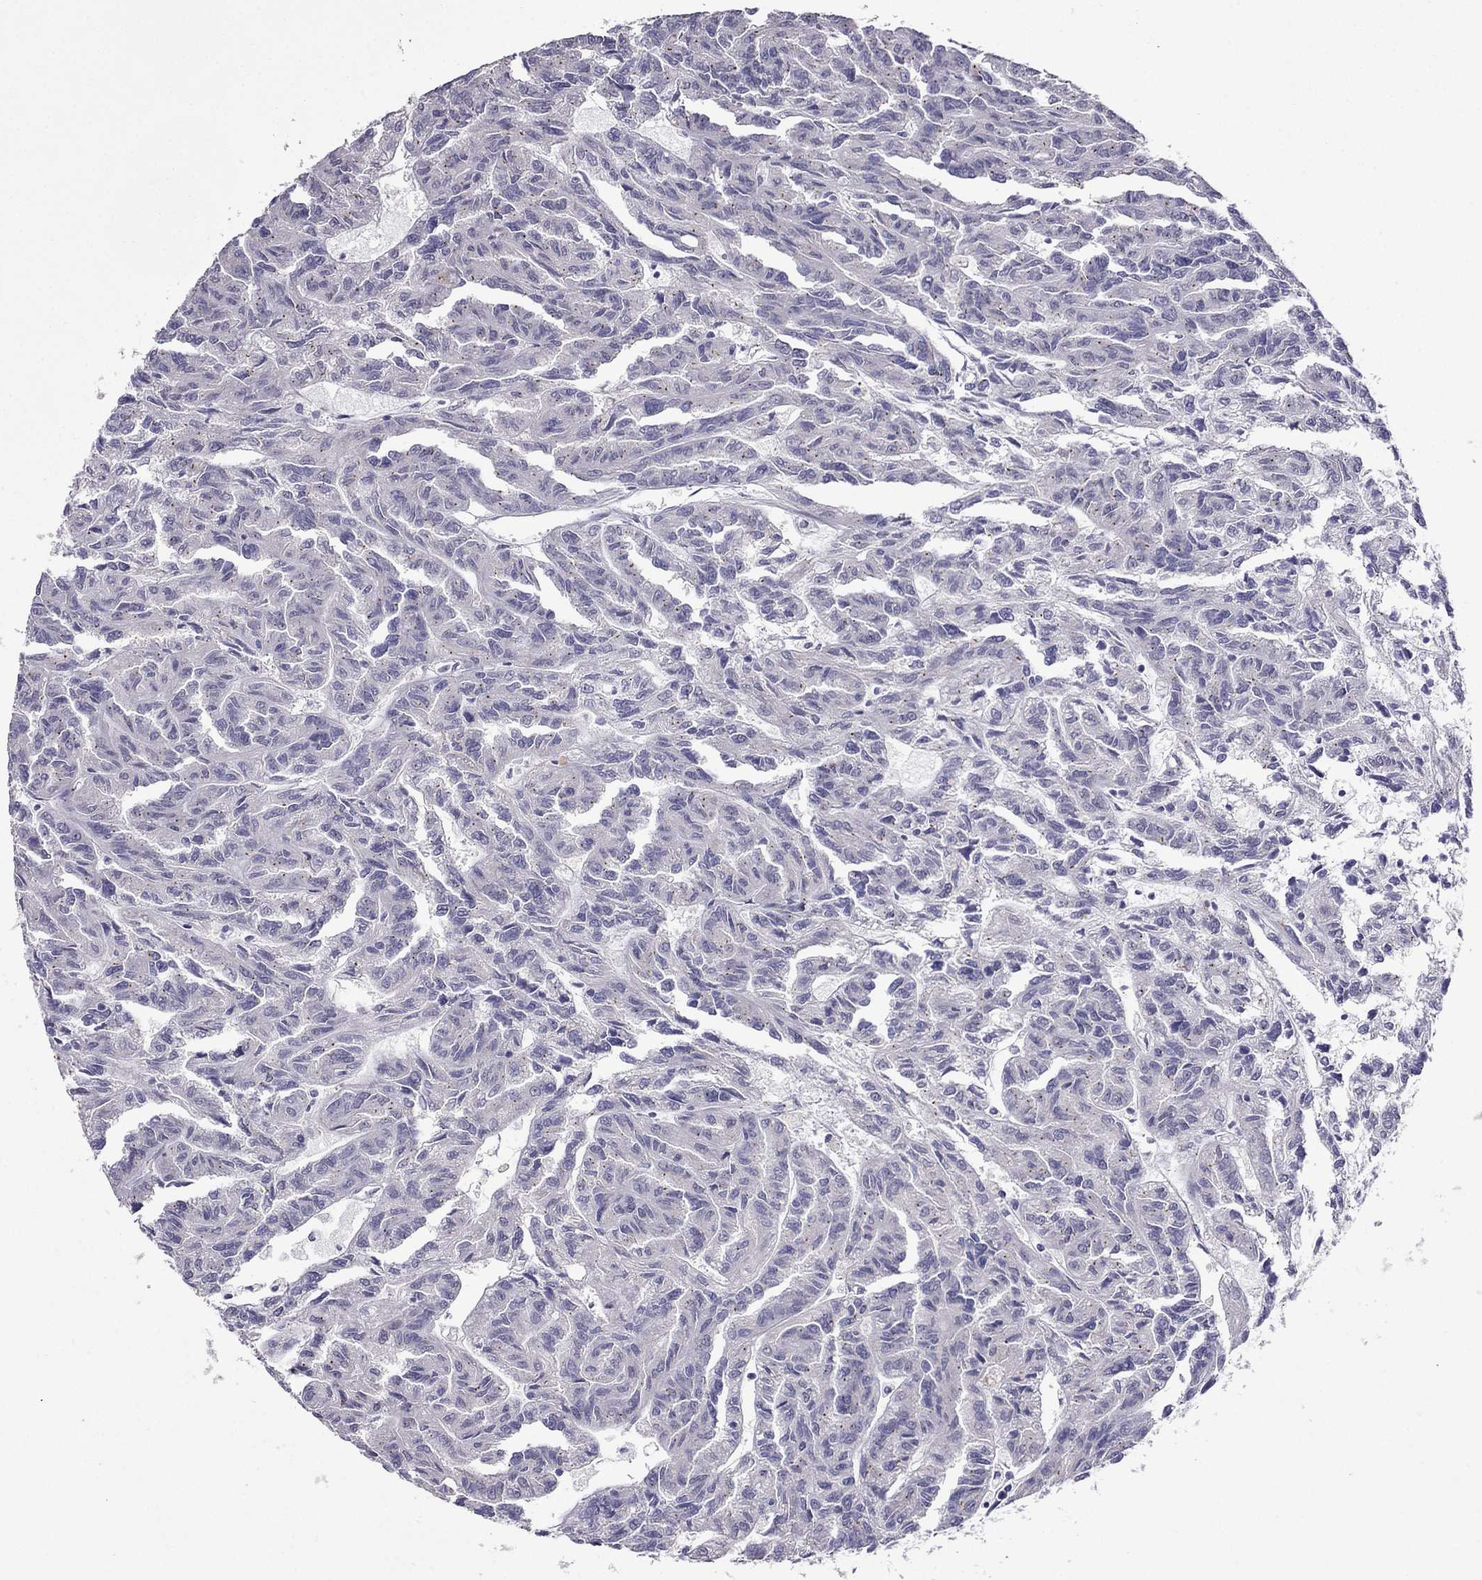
{"staining": {"intensity": "negative", "quantity": "none", "location": "none"}, "tissue": "renal cancer", "cell_type": "Tumor cells", "image_type": "cancer", "snomed": [{"axis": "morphology", "description": "Adenocarcinoma, NOS"}, {"axis": "topography", "description": "Kidney"}], "caption": "Tumor cells are negative for protein expression in human adenocarcinoma (renal). (Stains: DAB (3,3'-diaminobenzidine) immunohistochemistry (IHC) with hematoxylin counter stain, Microscopy: brightfield microscopy at high magnification).", "gene": "MYBPH", "patient": {"sex": "male", "age": 79}}